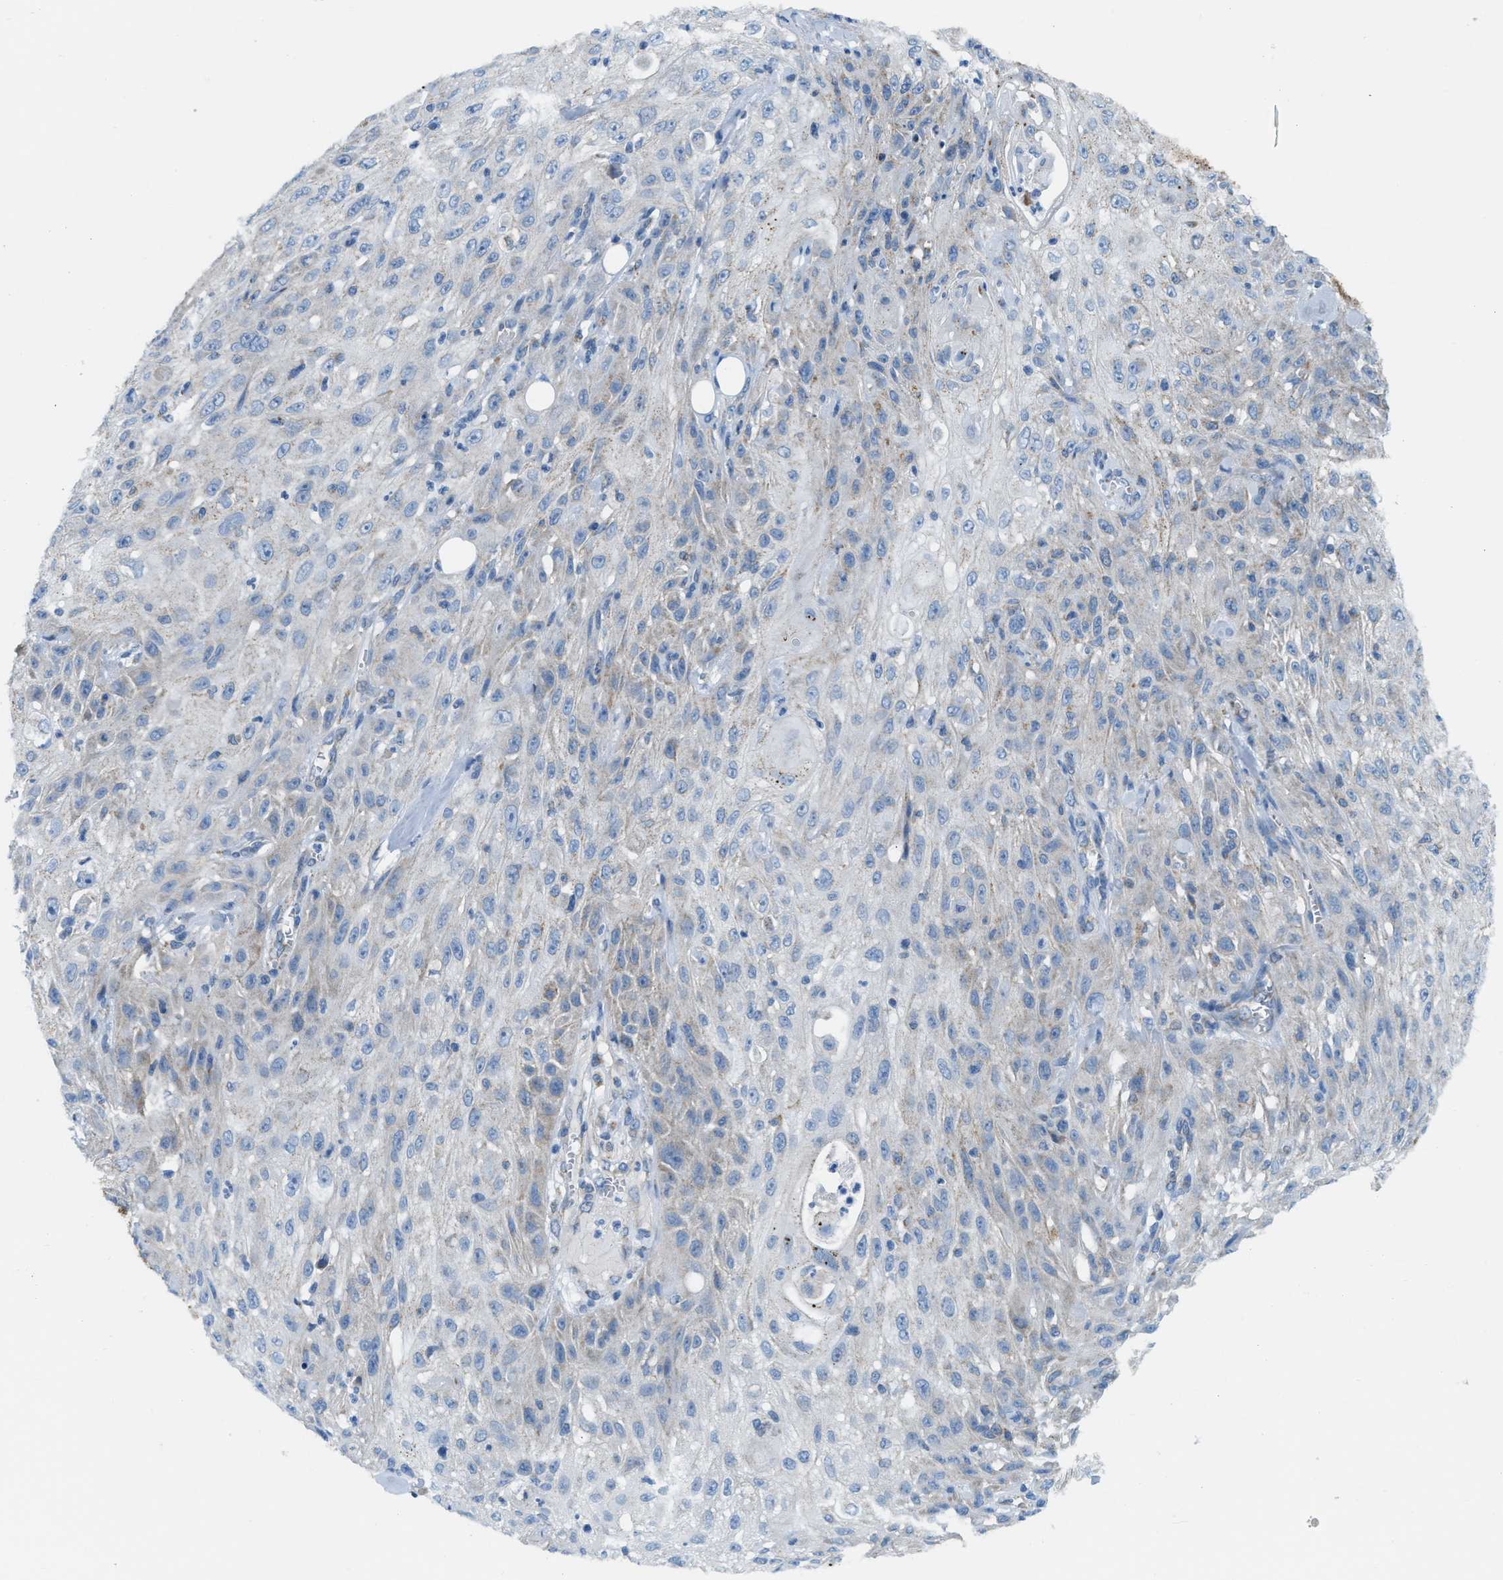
{"staining": {"intensity": "negative", "quantity": "none", "location": "none"}, "tissue": "skin cancer", "cell_type": "Tumor cells", "image_type": "cancer", "snomed": [{"axis": "morphology", "description": "Squamous cell carcinoma, NOS"}, {"axis": "topography", "description": "Skin"}], "caption": "High magnification brightfield microscopy of skin cancer stained with DAB (brown) and counterstained with hematoxylin (blue): tumor cells show no significant staining.", "gene": "JADE1", "patient": {"sex": "male", "age": 75}}